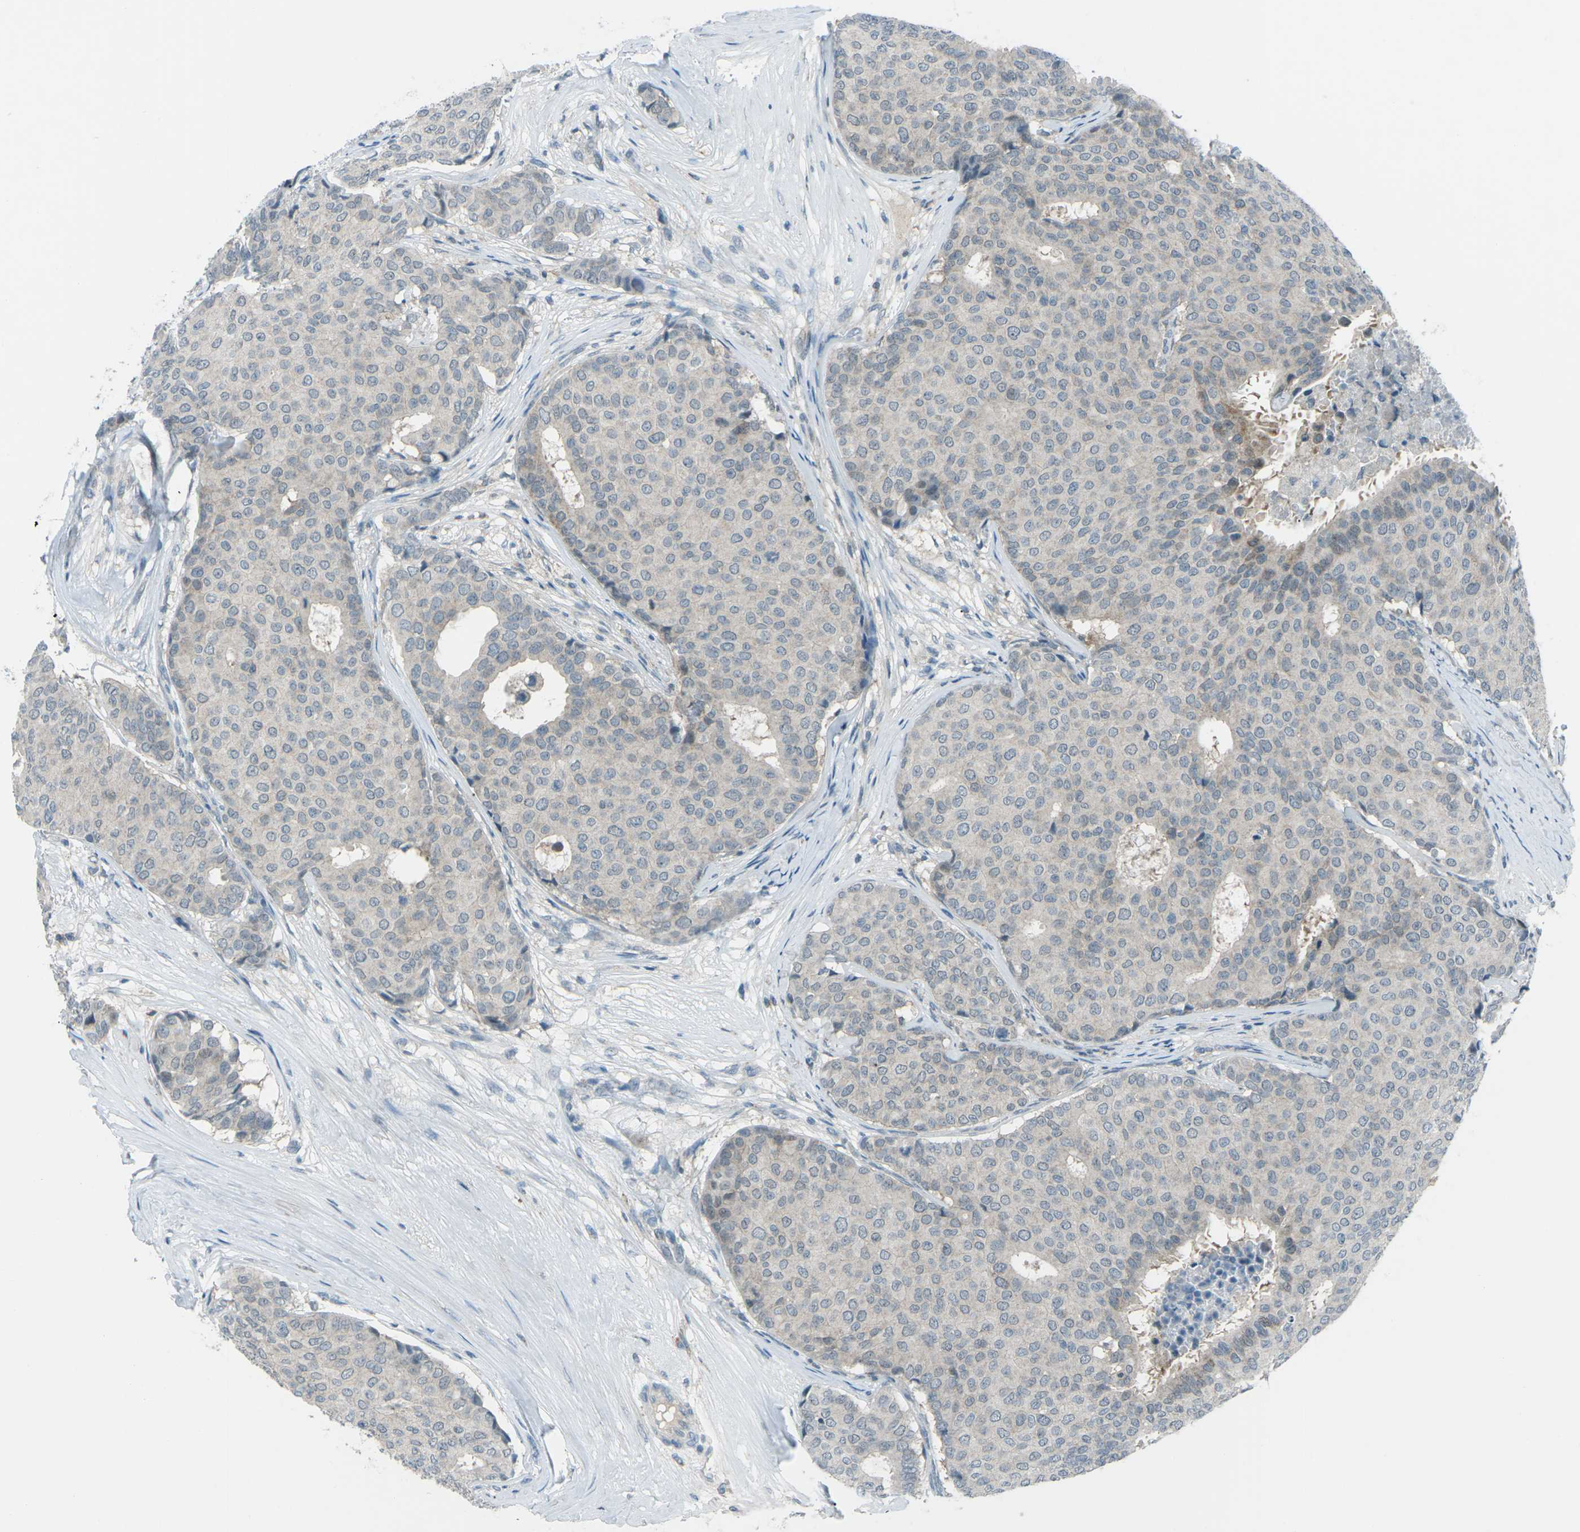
{"staining": {"intensity": "negative", "quantity": "none", "location": "none"}, "tissue": "breast cancer", "cell_type": "Tumor cells", "image_type": "cancer", "snomed": [{"axis": "morphology", "description": "Duct carcinoma"}, {"axis": "topography", "description": "Breast"}], "caption": "Human intraductal carcinoma (breast) stained for a protein using immunohistochemistry (IHC) shows no positivity in tumor cells.", "gene": "PRKCA", "patient": {"sex": "female", "age": 75}}